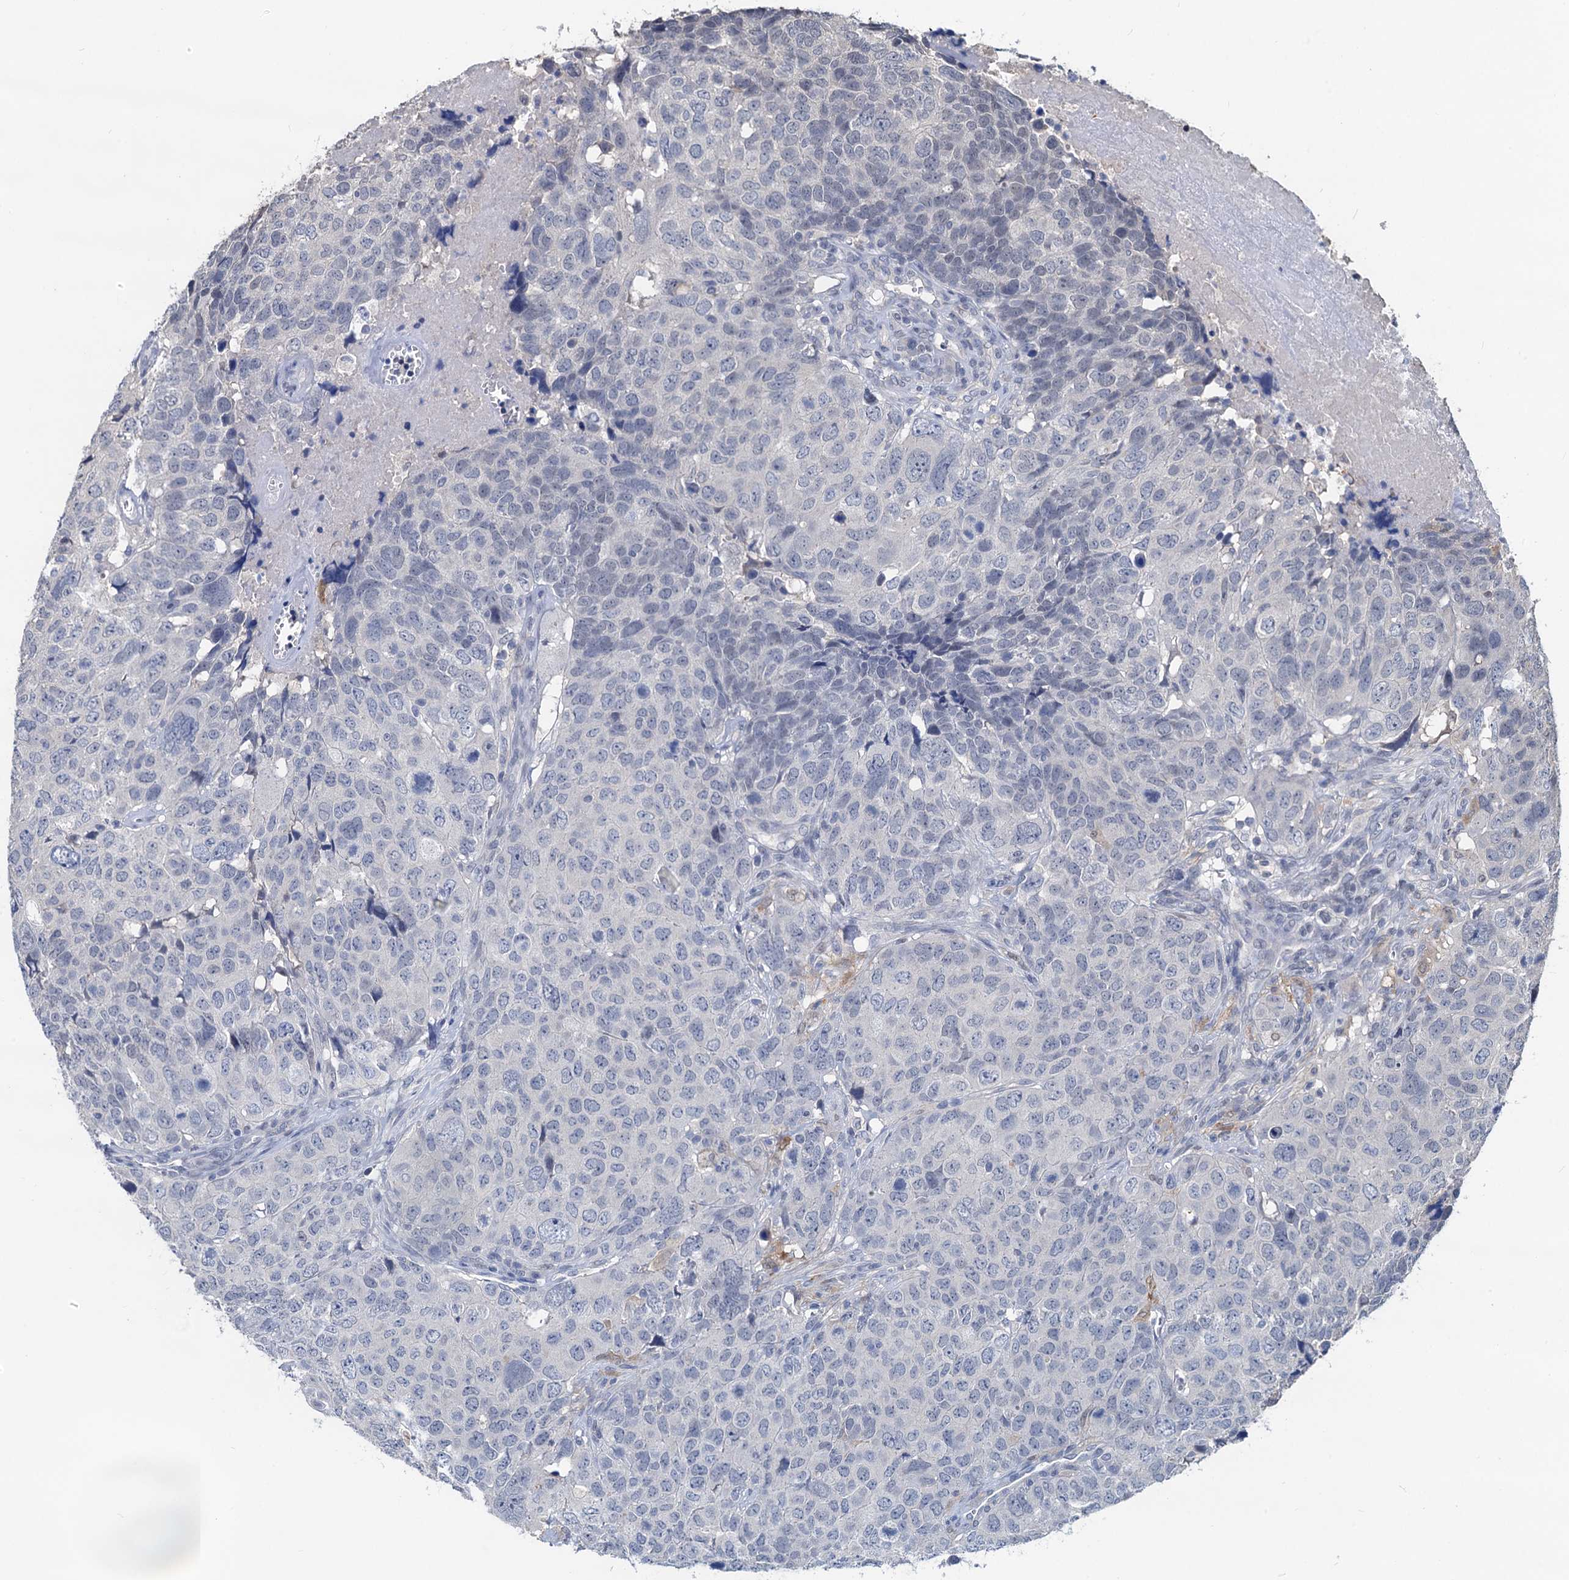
{"staining": {"intensity": "negative", "quantity": "none", "location": "none"}, "tissue": "head and neck cancer", "cell_type": "Tumor cells", "image_type": "cancer", "snomed": [{"axis": "morphology", "description": "Squamous cell carcinoma, NOS"}, {"axis": "topography", "description": "Head-Neck"}], "caption": "Tumor cells are negative for brown protein staining in head and neck cancer. Nuclei are stained in blue.", "gene": "RTKN2", "patient": {"sex": "male", "age": 66}}